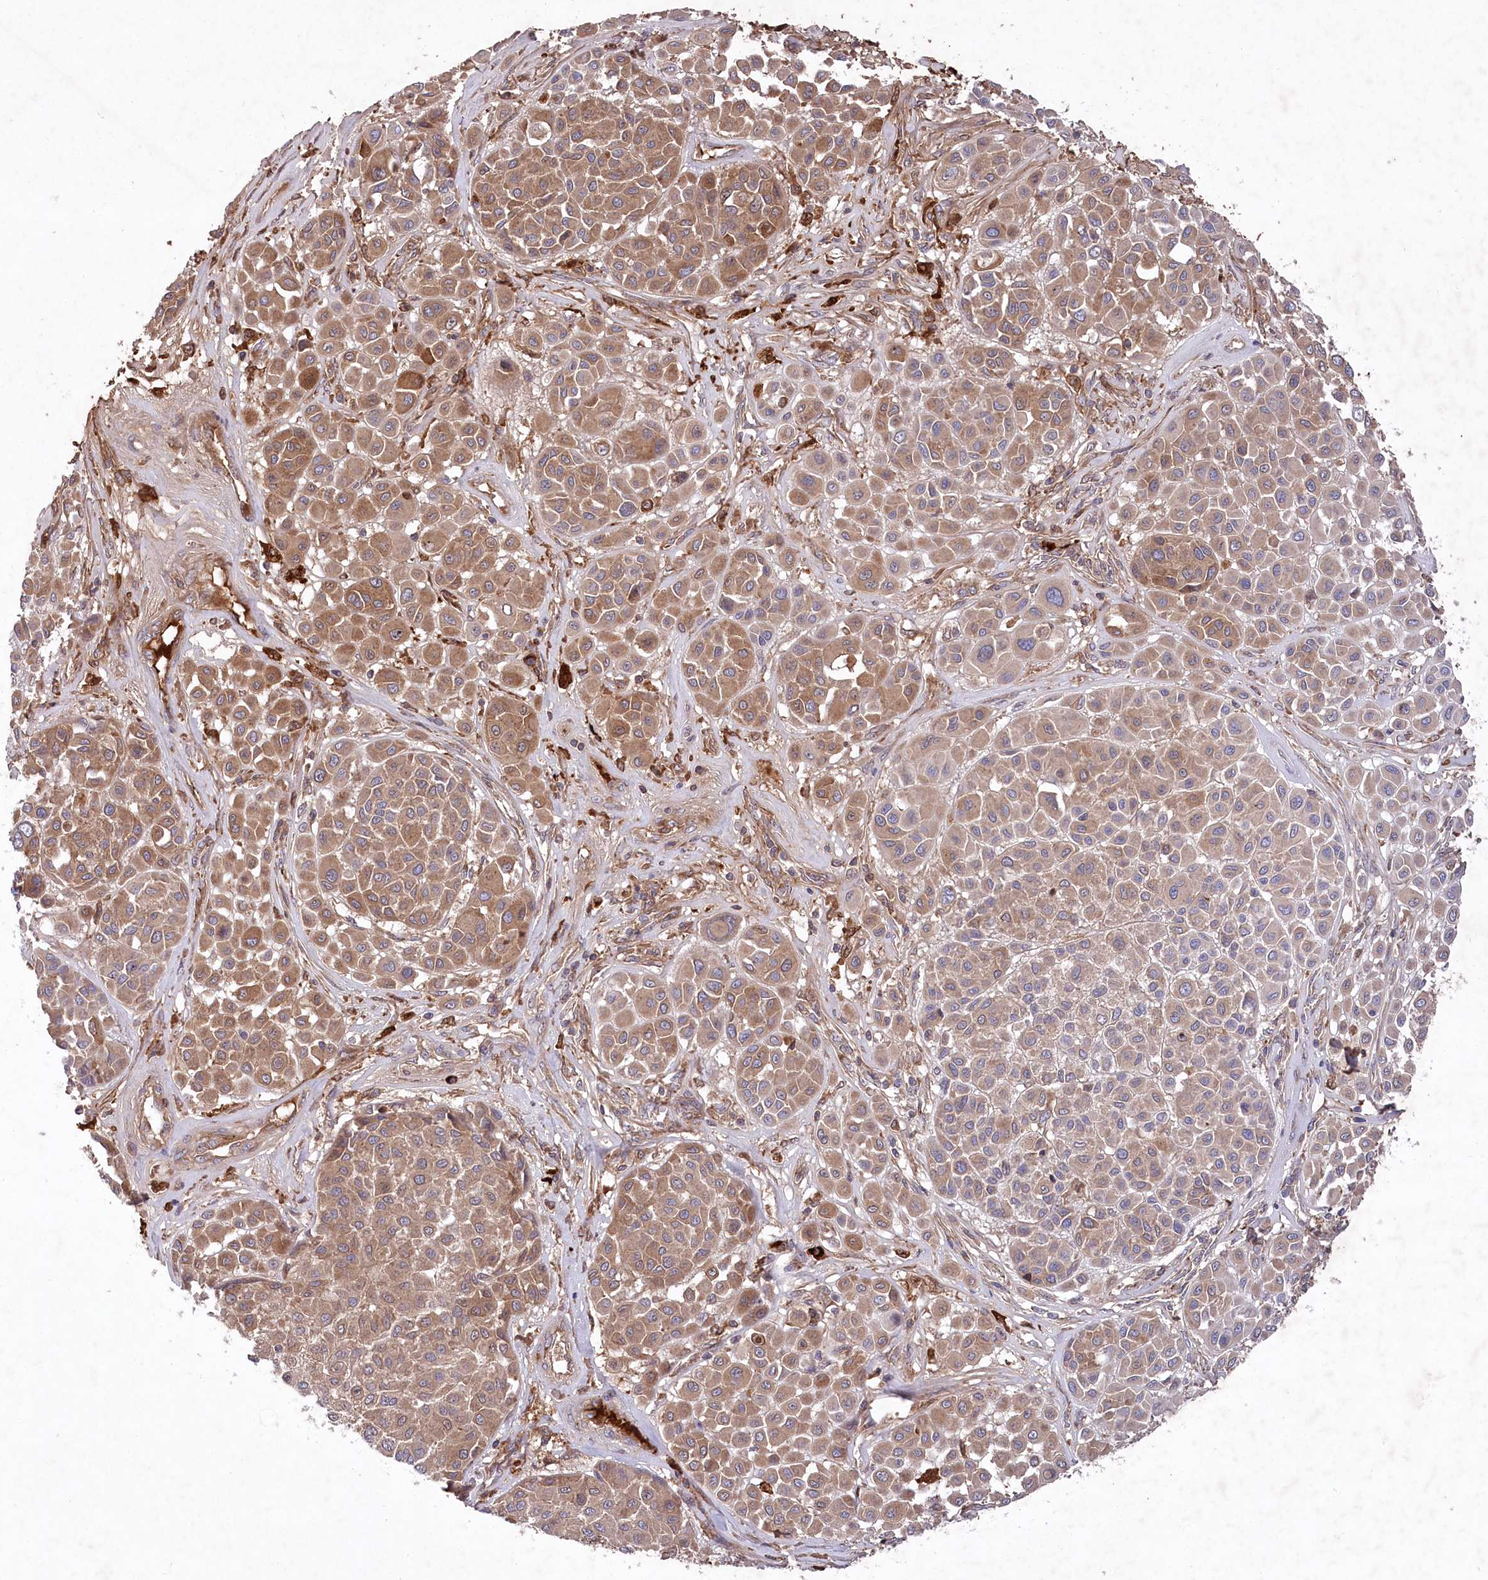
{"staining": {"intensity": "moderate", "quantity": ">75%", "location": "cytoplasmic/membranous"}, "tissue": "melanoma", "cell_type": "Tumor cells", "image_type": "cancer", "snomed": [{"axis": "morphology", "description": "Malignant melanoma, Metastatic site"}, {"axis": "topography", "description": "Soft tissue"}], "caption": "High-magnification brightfield microscopy of malignant melanoma (metastatic site) stained with DAB (brown) and counterstained with hematoxylin (blue). tumor cells exhibit moderate cytoplasmic/membranous expression is identified in about>75% of cells.", "gene": "PPP1R21", "patient": {"sex": "male", "age": 41}}